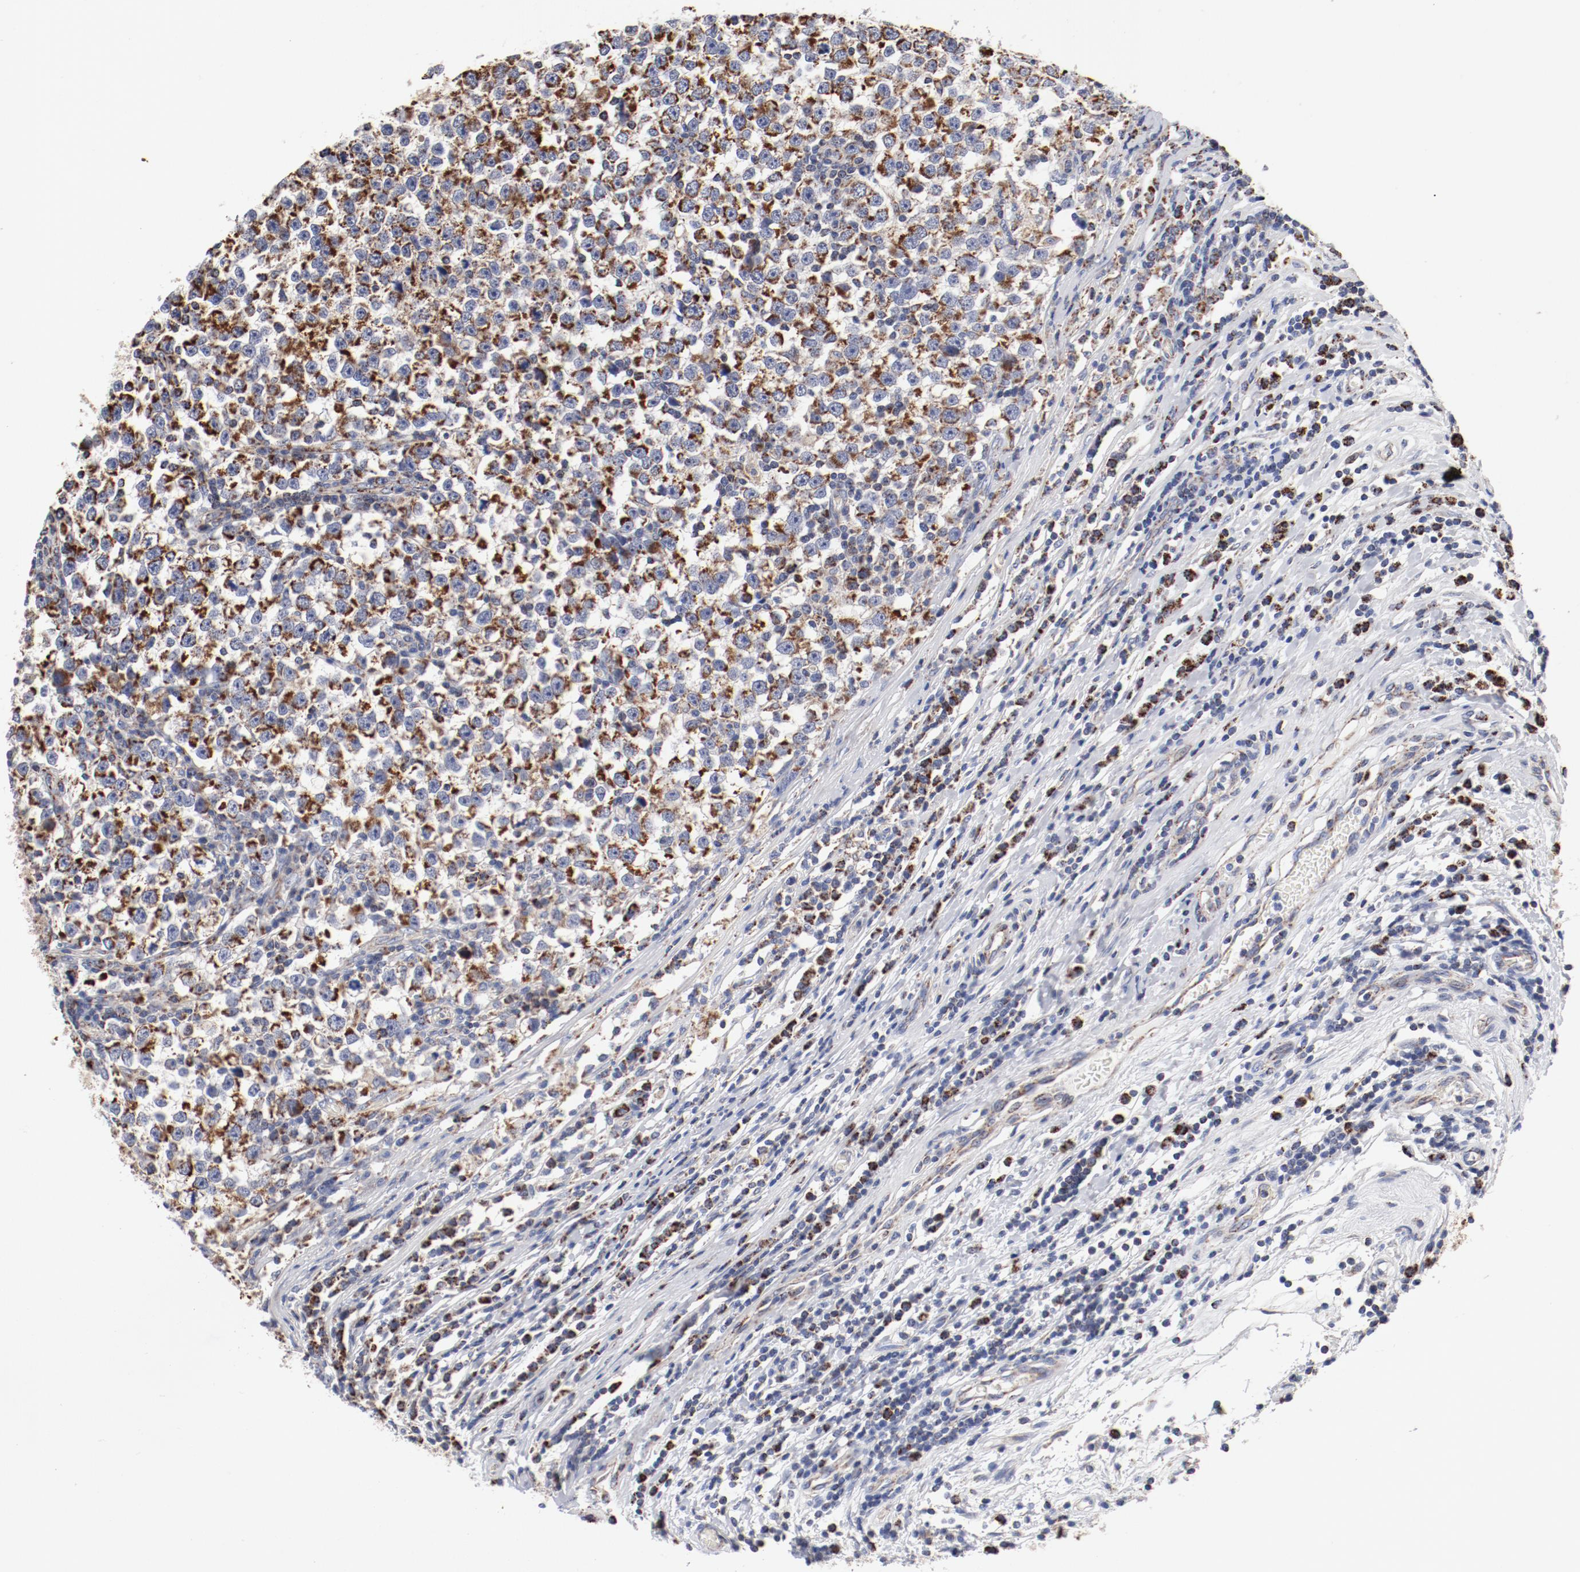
{"staining": {"intensity": "strong", "quantity": ">75%", "location": "cytoplasmic/membranous"}, "tissue": "testis cancer", "cell_type": "Tumor cells", "image_type": "cancer", "snomed": [{"axis": "morphology", "description": "Seminoma, NOS"}, {"axis": "topography", "description": "Testis"}], "caption": "Protein staining shows strong cytoplasmic/membranous staining in about >75% of tumor cells in seminoma (testis).", "gene": "NDUFV2", "patient": {"sex": "male", "age": 43}}